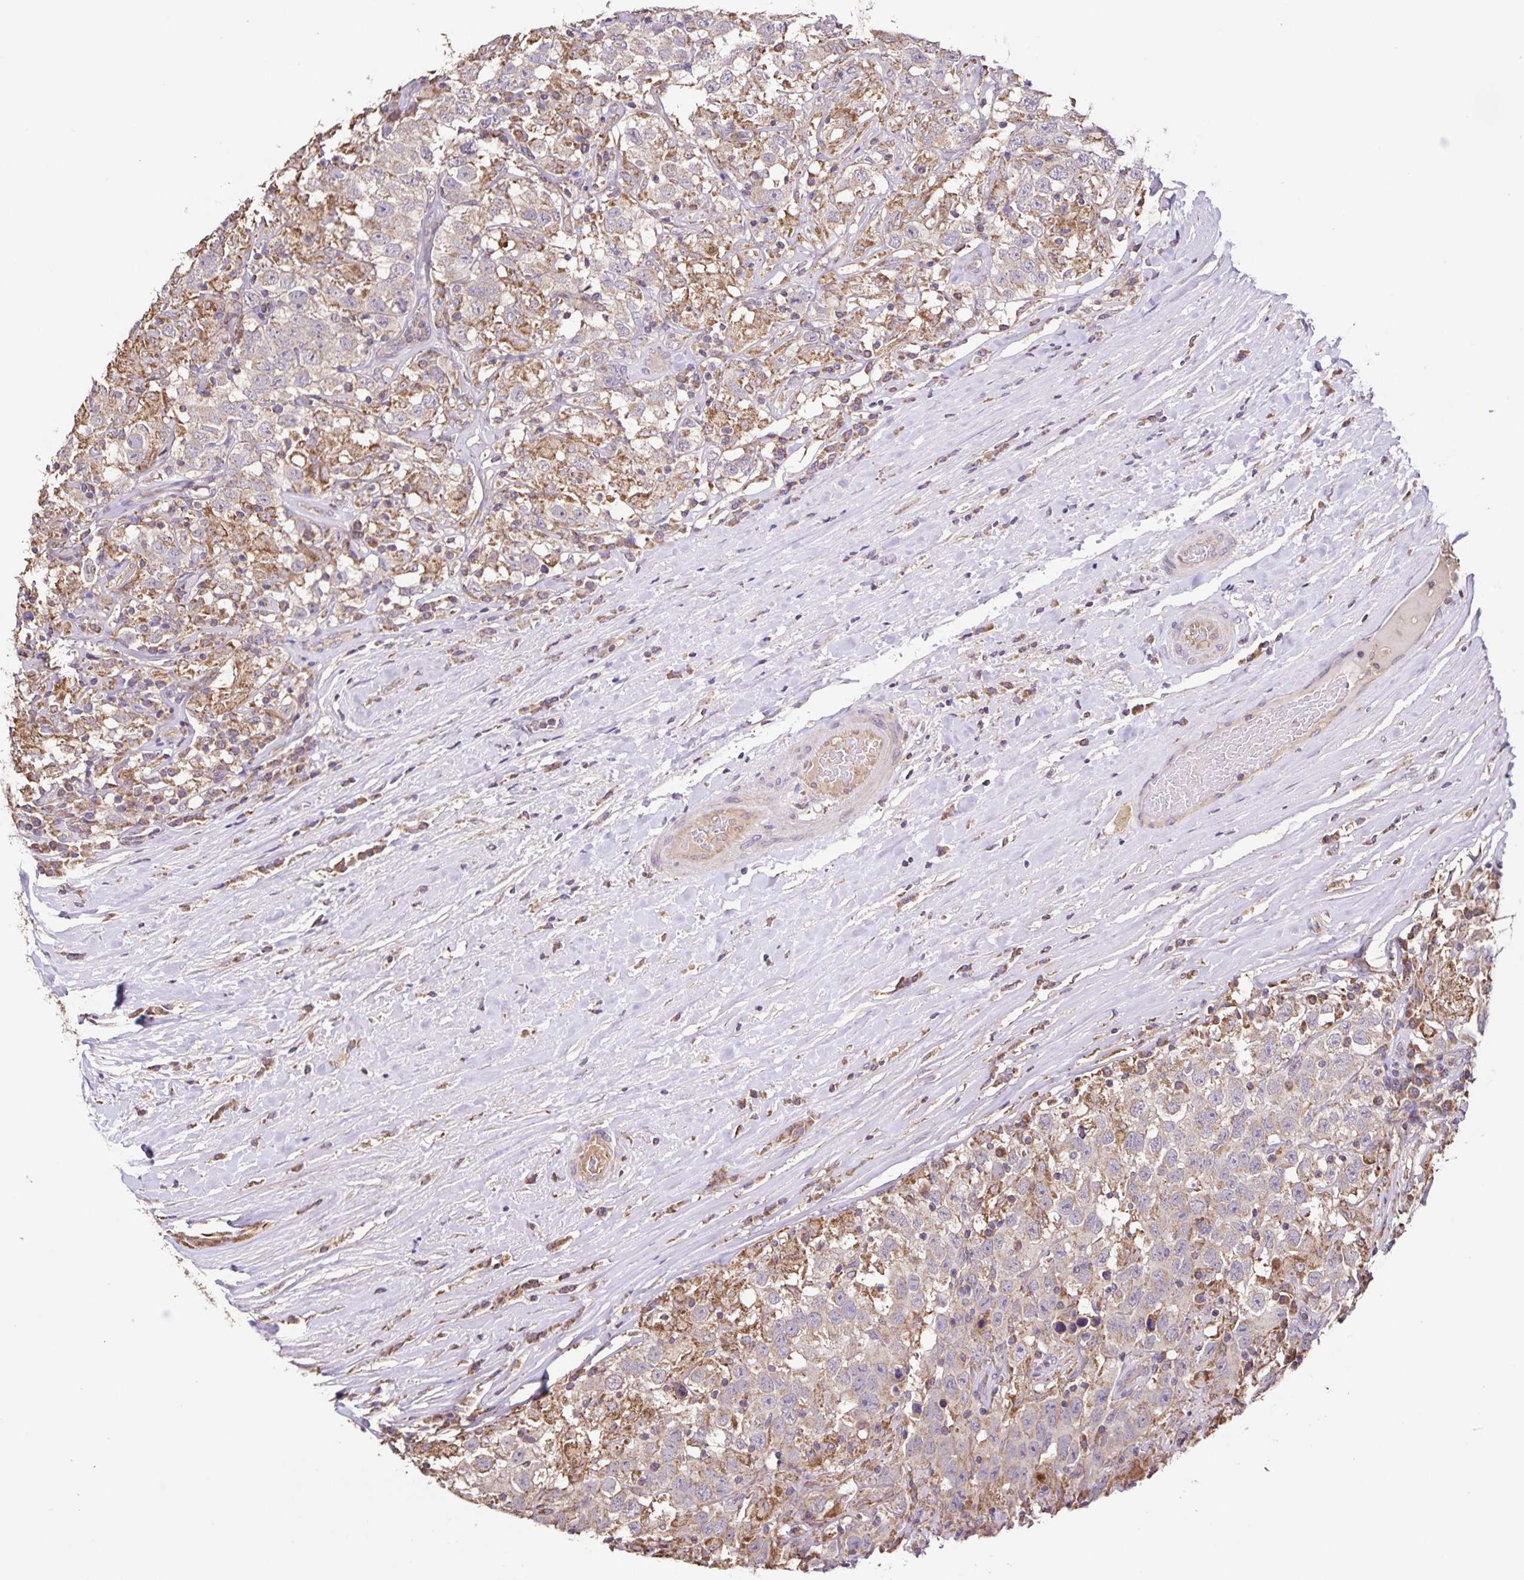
{"staining": {"intensity": "weak", "quantity": ">75%", "location": "cytoplasmic/membranous"}, "tissue": "testis cancer", "cell_type": "Tumor cells", "image_type": "cancer", "snomed": [{"axis": "morphology", "description": "Seminoma, NOS"}, {"axis": "topography", "description": "Testis"}], "caption": "Testis seminoma stained with a brown dye exhibits weak cytoplasmic/membranous positive staining in about >75% of tumor cells.", "gene": "MAN1A1", "patient": {"sex": "male", "age": 41}}